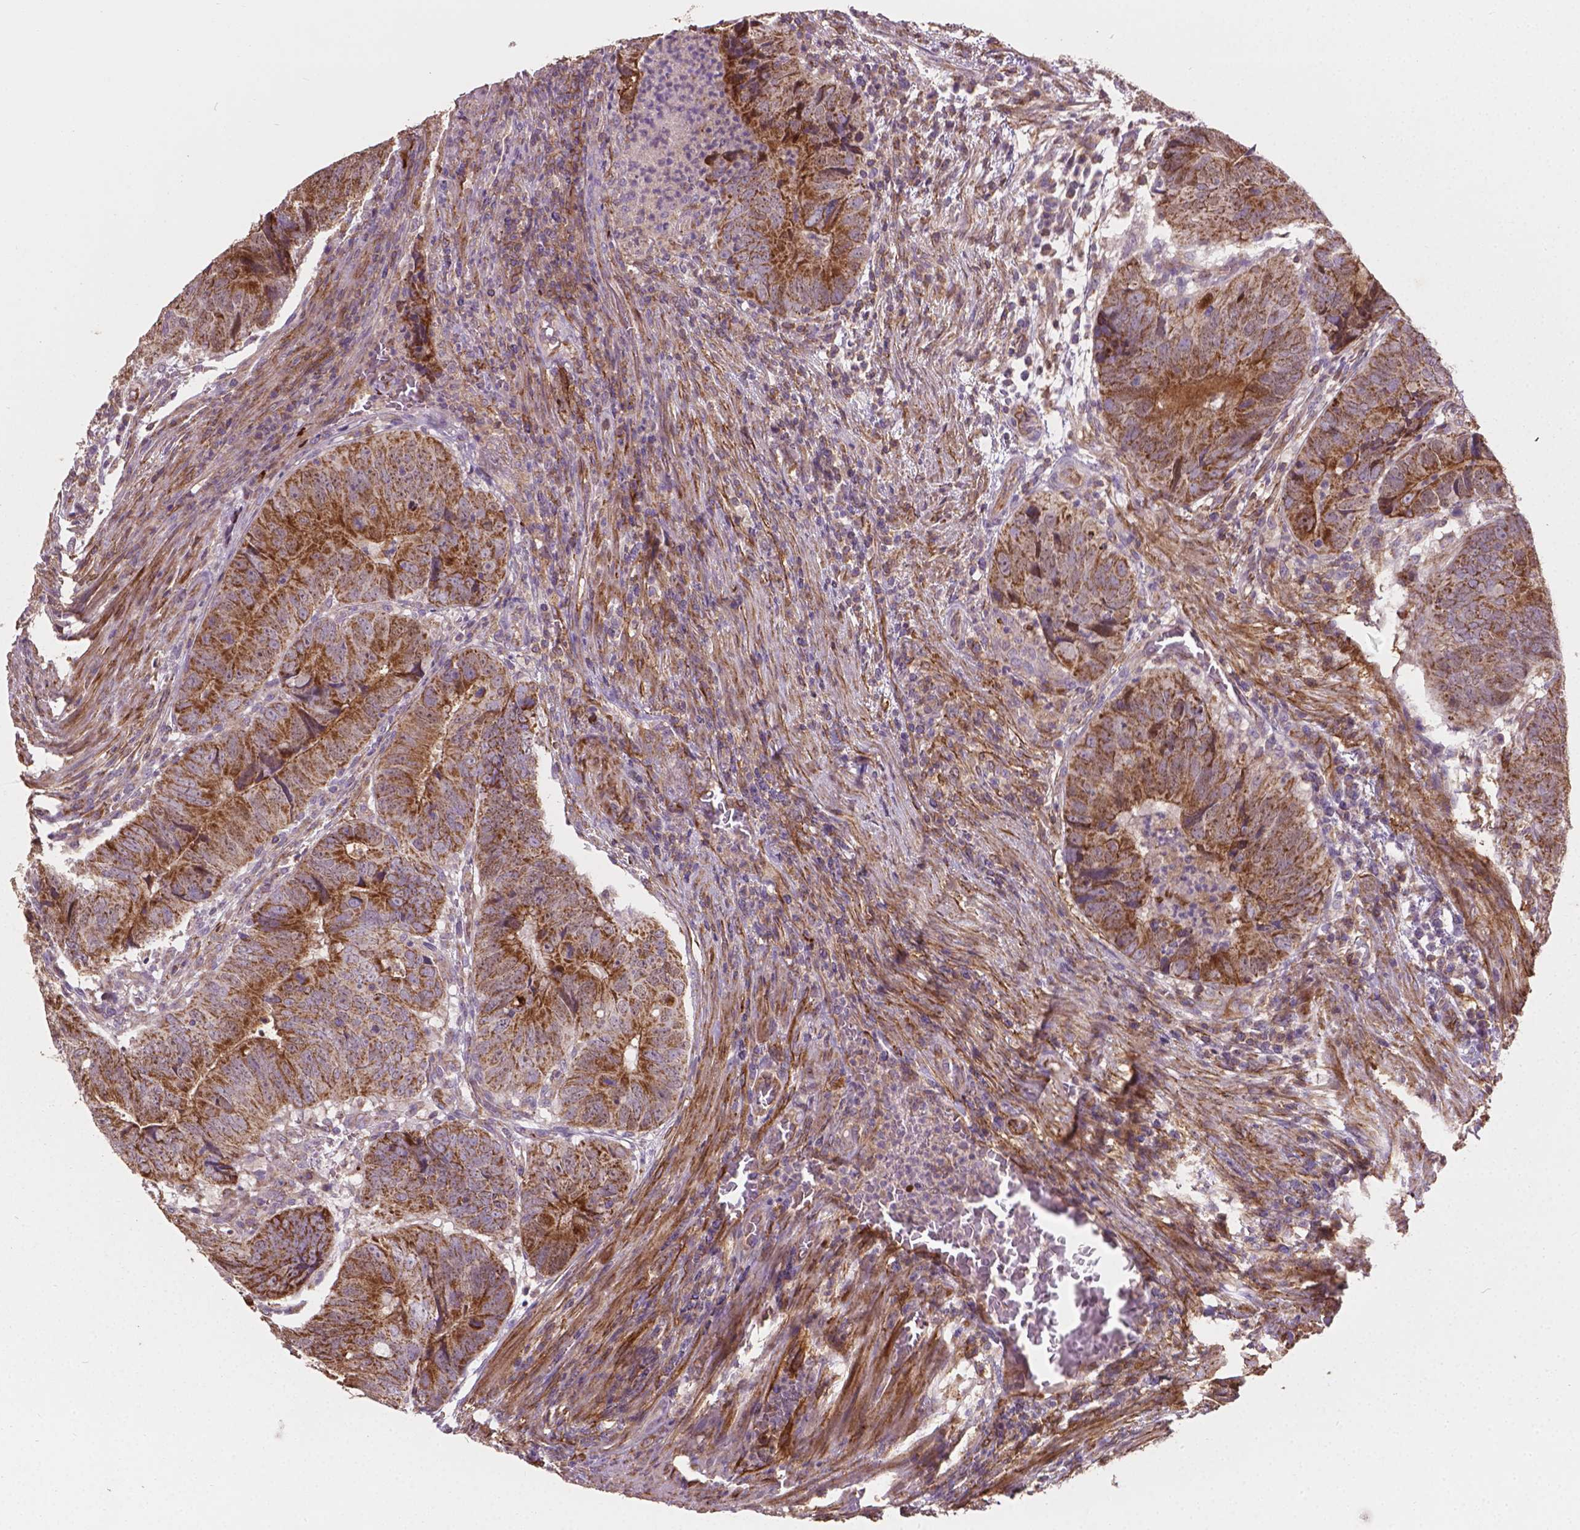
{"staining": {"intensity": "moderate", "quantity": ">75%", "location": "cytoplasmic/membranous"}, "tissue": "colorectal cancer", "cell_type": "Tumor cells", "image_type": "cancer", "snomed": [{"axis": "morphology", "description": "Adenocarcinoma, NOS"}, {"axis": "topography", "description": "Colon"}], "caption": "Adenocarcinoma (colorectal) stained with a protein marker reveals moderate staining in tumor cells.", "gene": "TCAF1", "patient": {"sex": "male", "age": 79}}